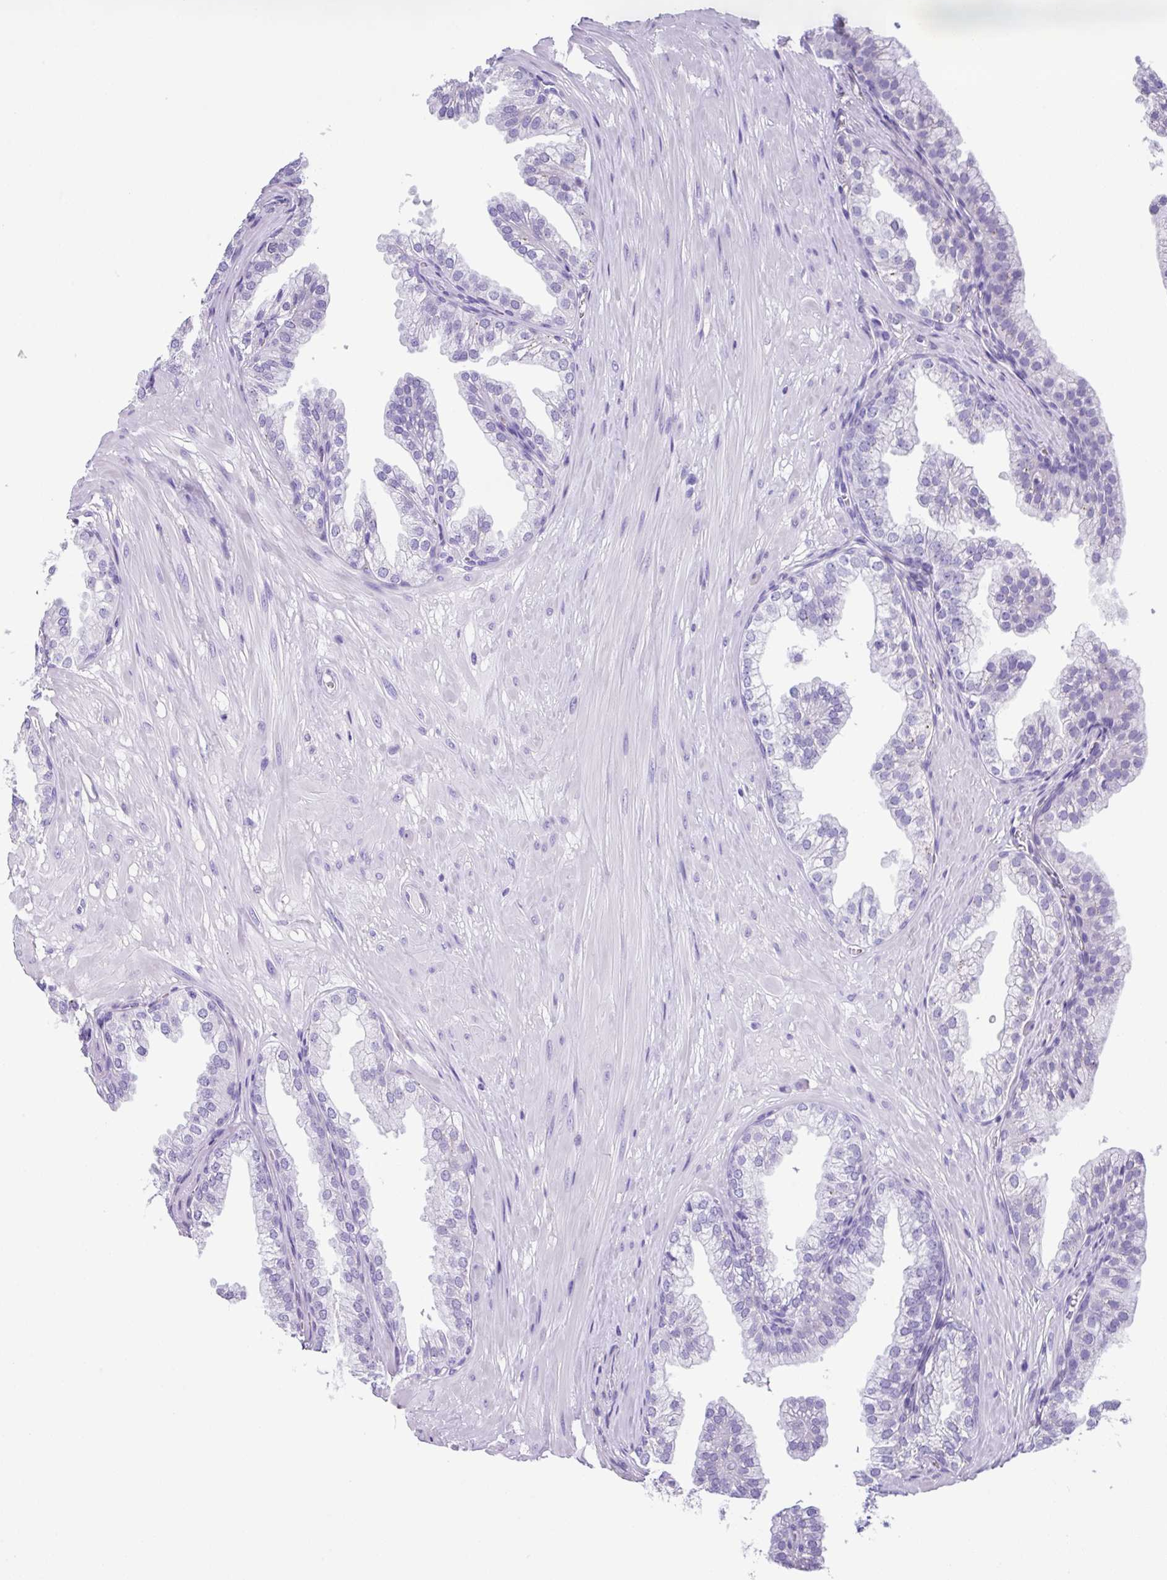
{"staining": {"intensity": "negative", "quantity": "none", "location": "none"}, "tissue": "prostate", "cell_type": "Glandular cells", "image_type": "normal", "snomed": [{"axis": "morphology", "description": "Normal tissue, NOS"}, {"axis": "topography", "description": "Prostate"}, {"axis": "topography", "description": "Peripheral nerve tissue"}], "caption": "This is a histopathology image of immunohistochemistry staining of benign prostate, which shows no expression in glandular cells.", "gene": "ZG16", "patient": {"sex": "male", "age": 55}}